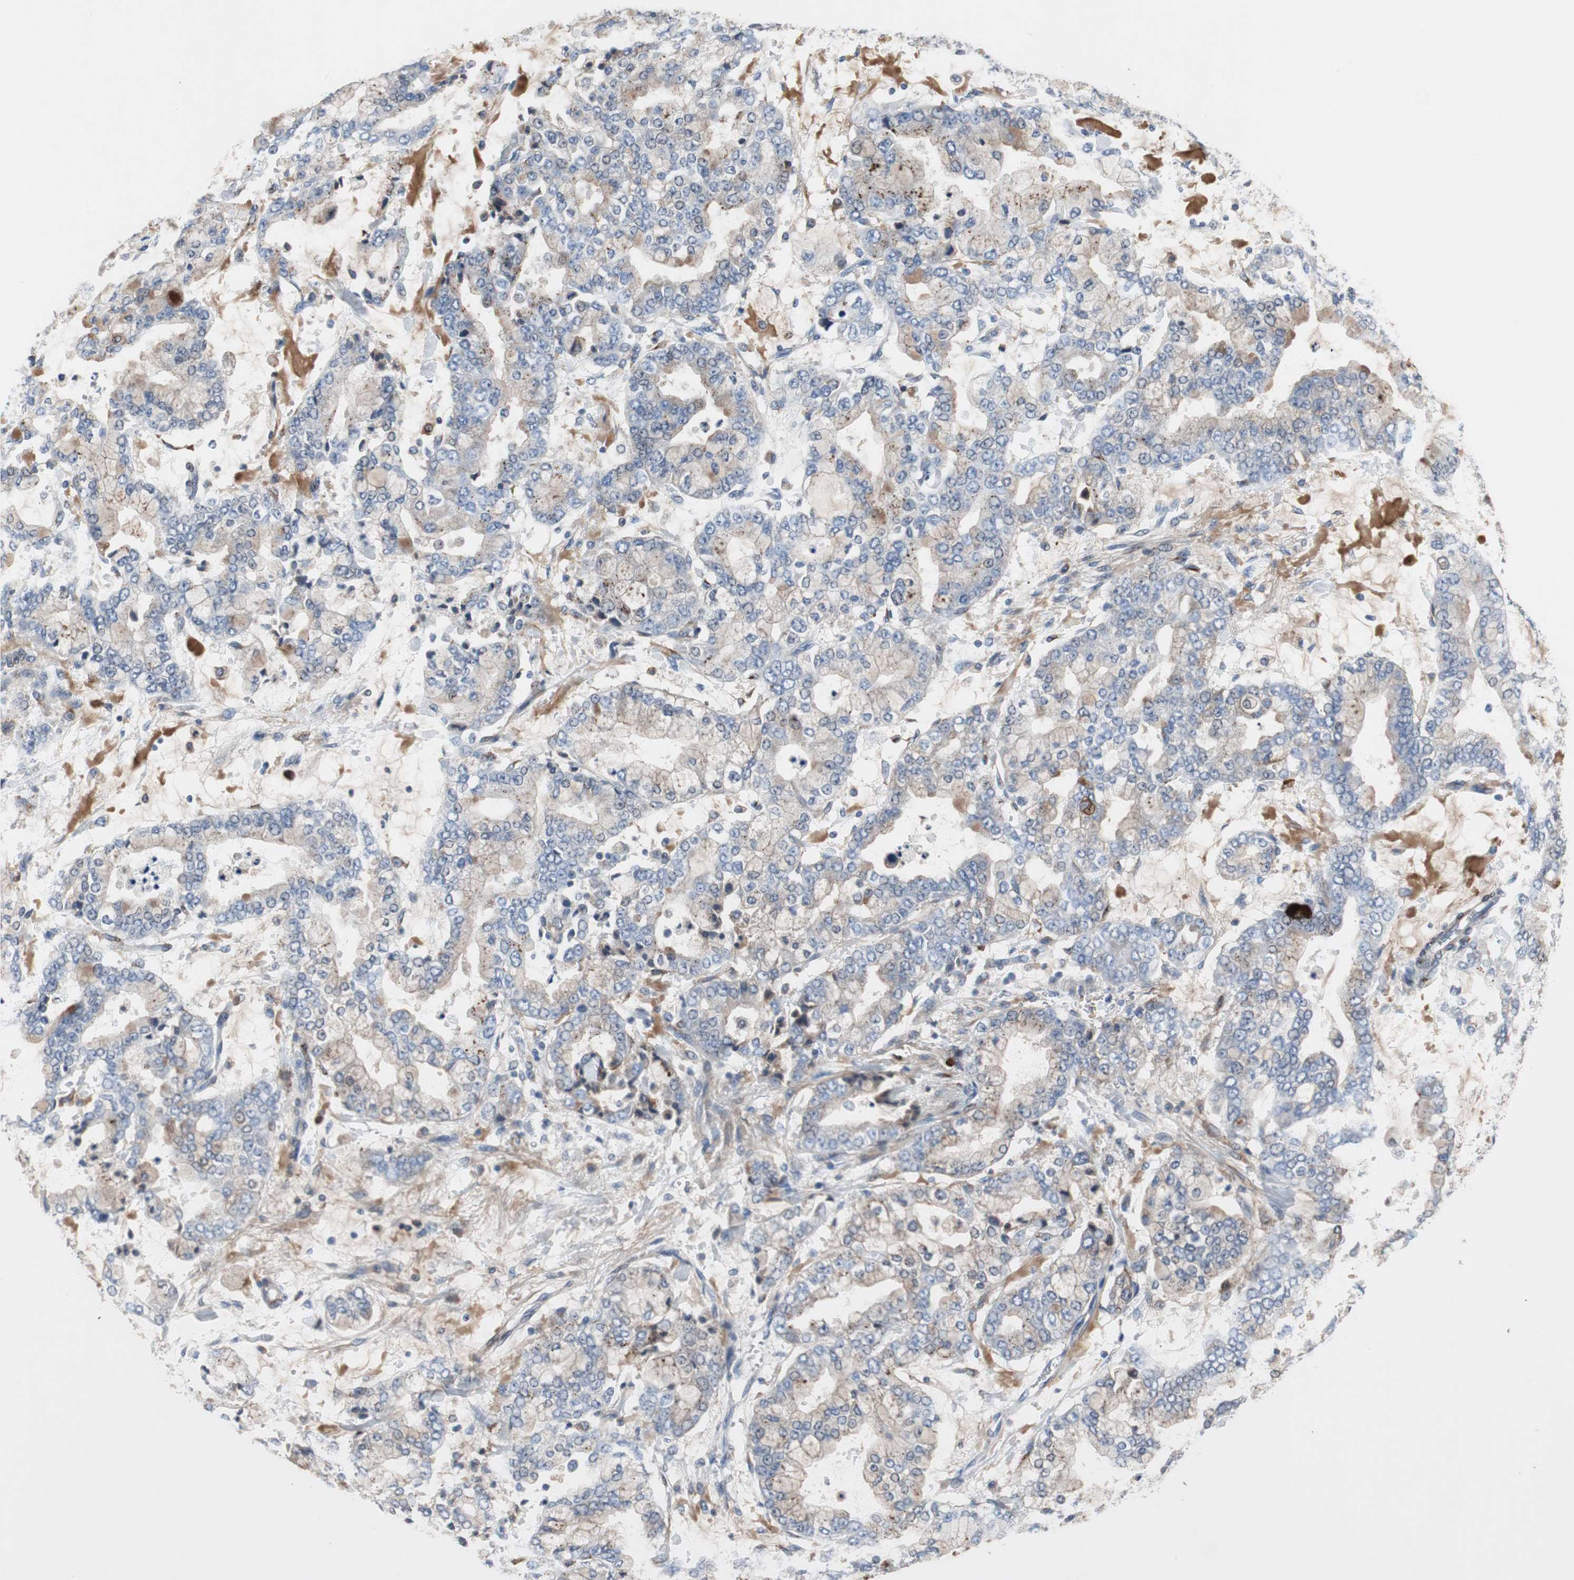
{"staining": {"intensity": "negative", "quantity": "none", "location": "none"}, "tissue": "stomach cancer", "cell_type": "Tumor cells", "image_type": "cancer", "snomed": [{"axis": "morphology", "description": "Adenocarcinoma, NOS"}, {"axis": "topography", "description": "Stomach"}], "caption": "An image of human stomach adenocarcinoma is negative for staining in tumor cells.", "gene": "SORT1", "patient": {"sex": "male", "age": 76}}